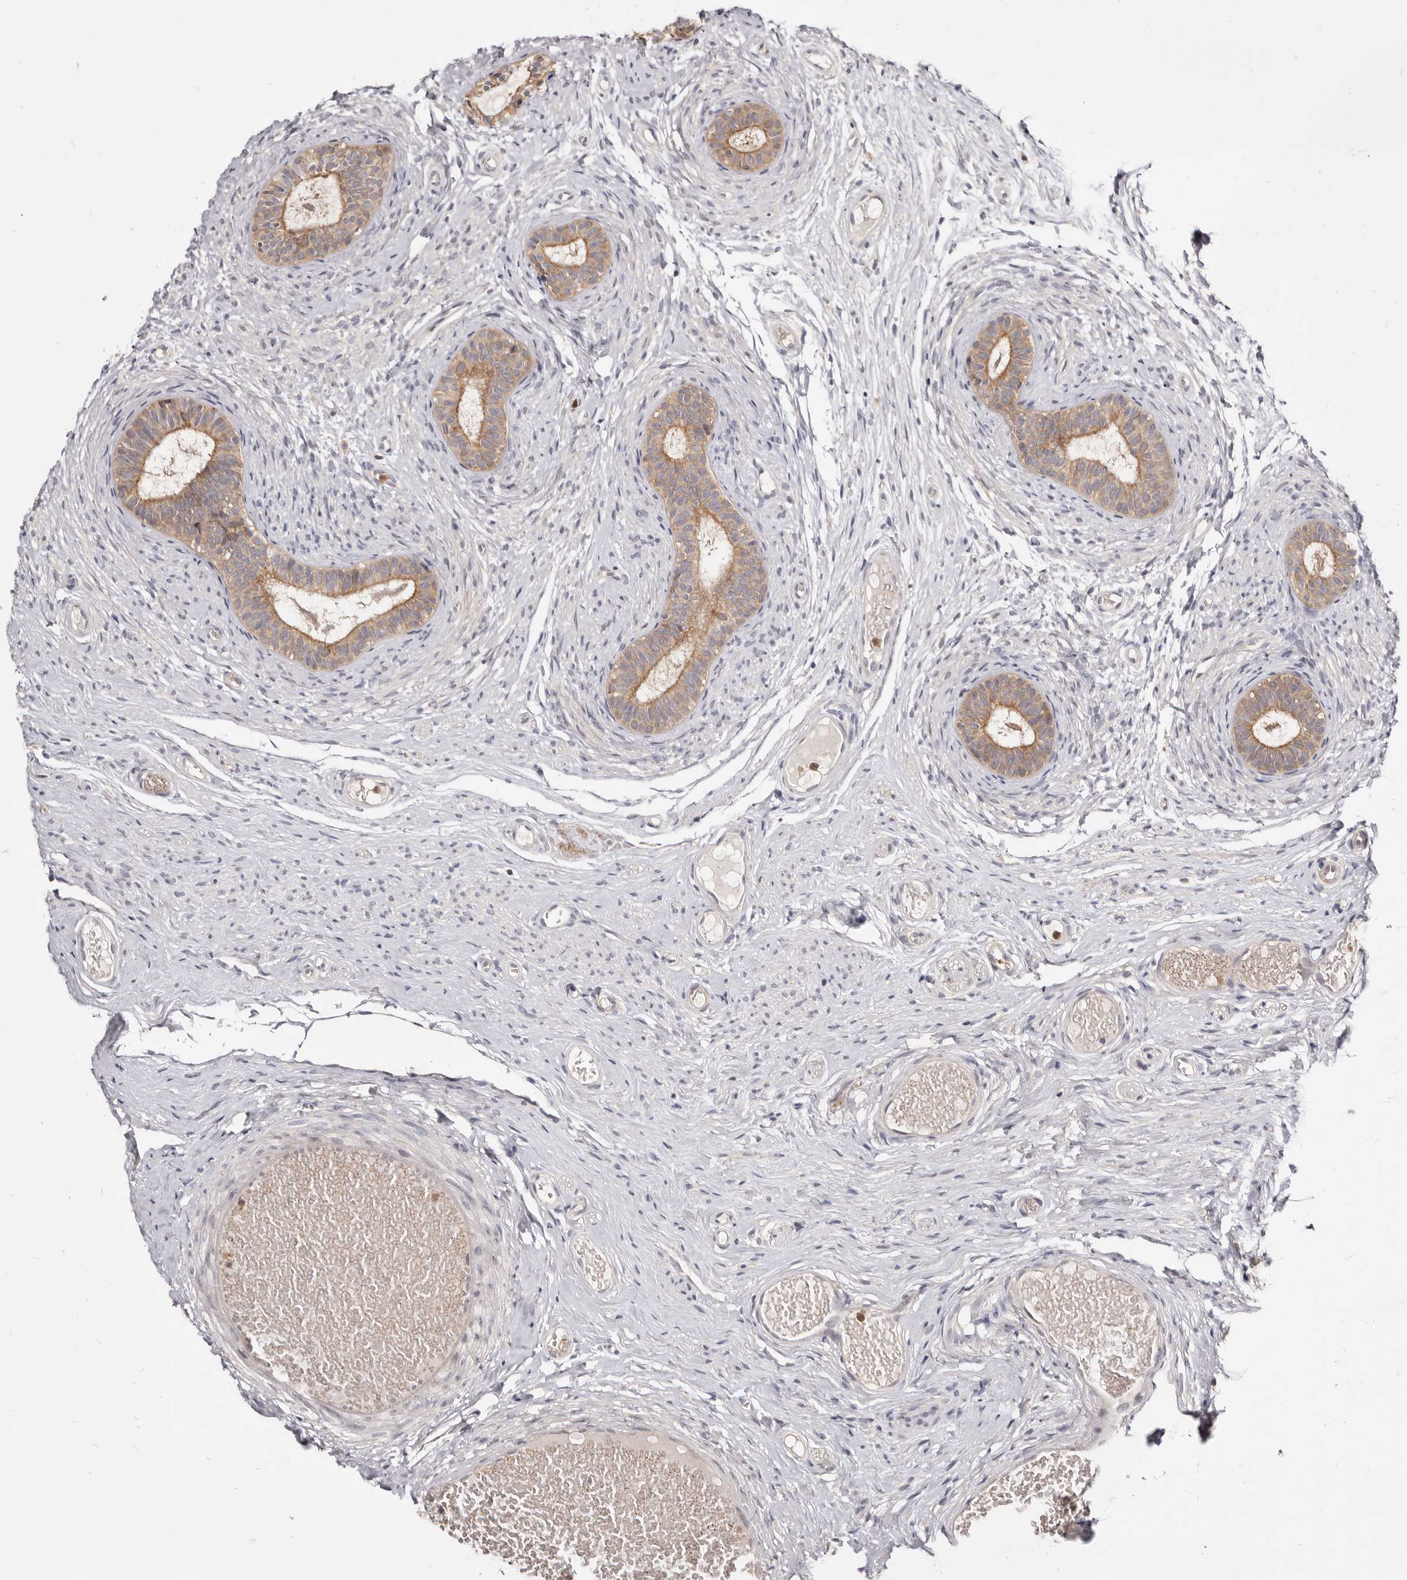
{"staining": {"intensity": "moderate", "quantity": ">75%", "location": "cytoplasmic/membranous"}, "tissue": "epididymis", "cell_type": "Glandular cells", "image_type": "normal", "snomed": [{"axis": "morphology", "description": "Normal tissue, NOS"}, {"axis": "topography", "description": "Epididymis"}], "caption": "Epididymis was stained to show a protein in brown. There is medium levels of moderate cytoplasmic/membranous positivity in about >75% of glandular cells. (IHC, brightfield microscopy, high magnification).", "gene": "TC2N", "patient": {"sex": "male", "age": 9}}